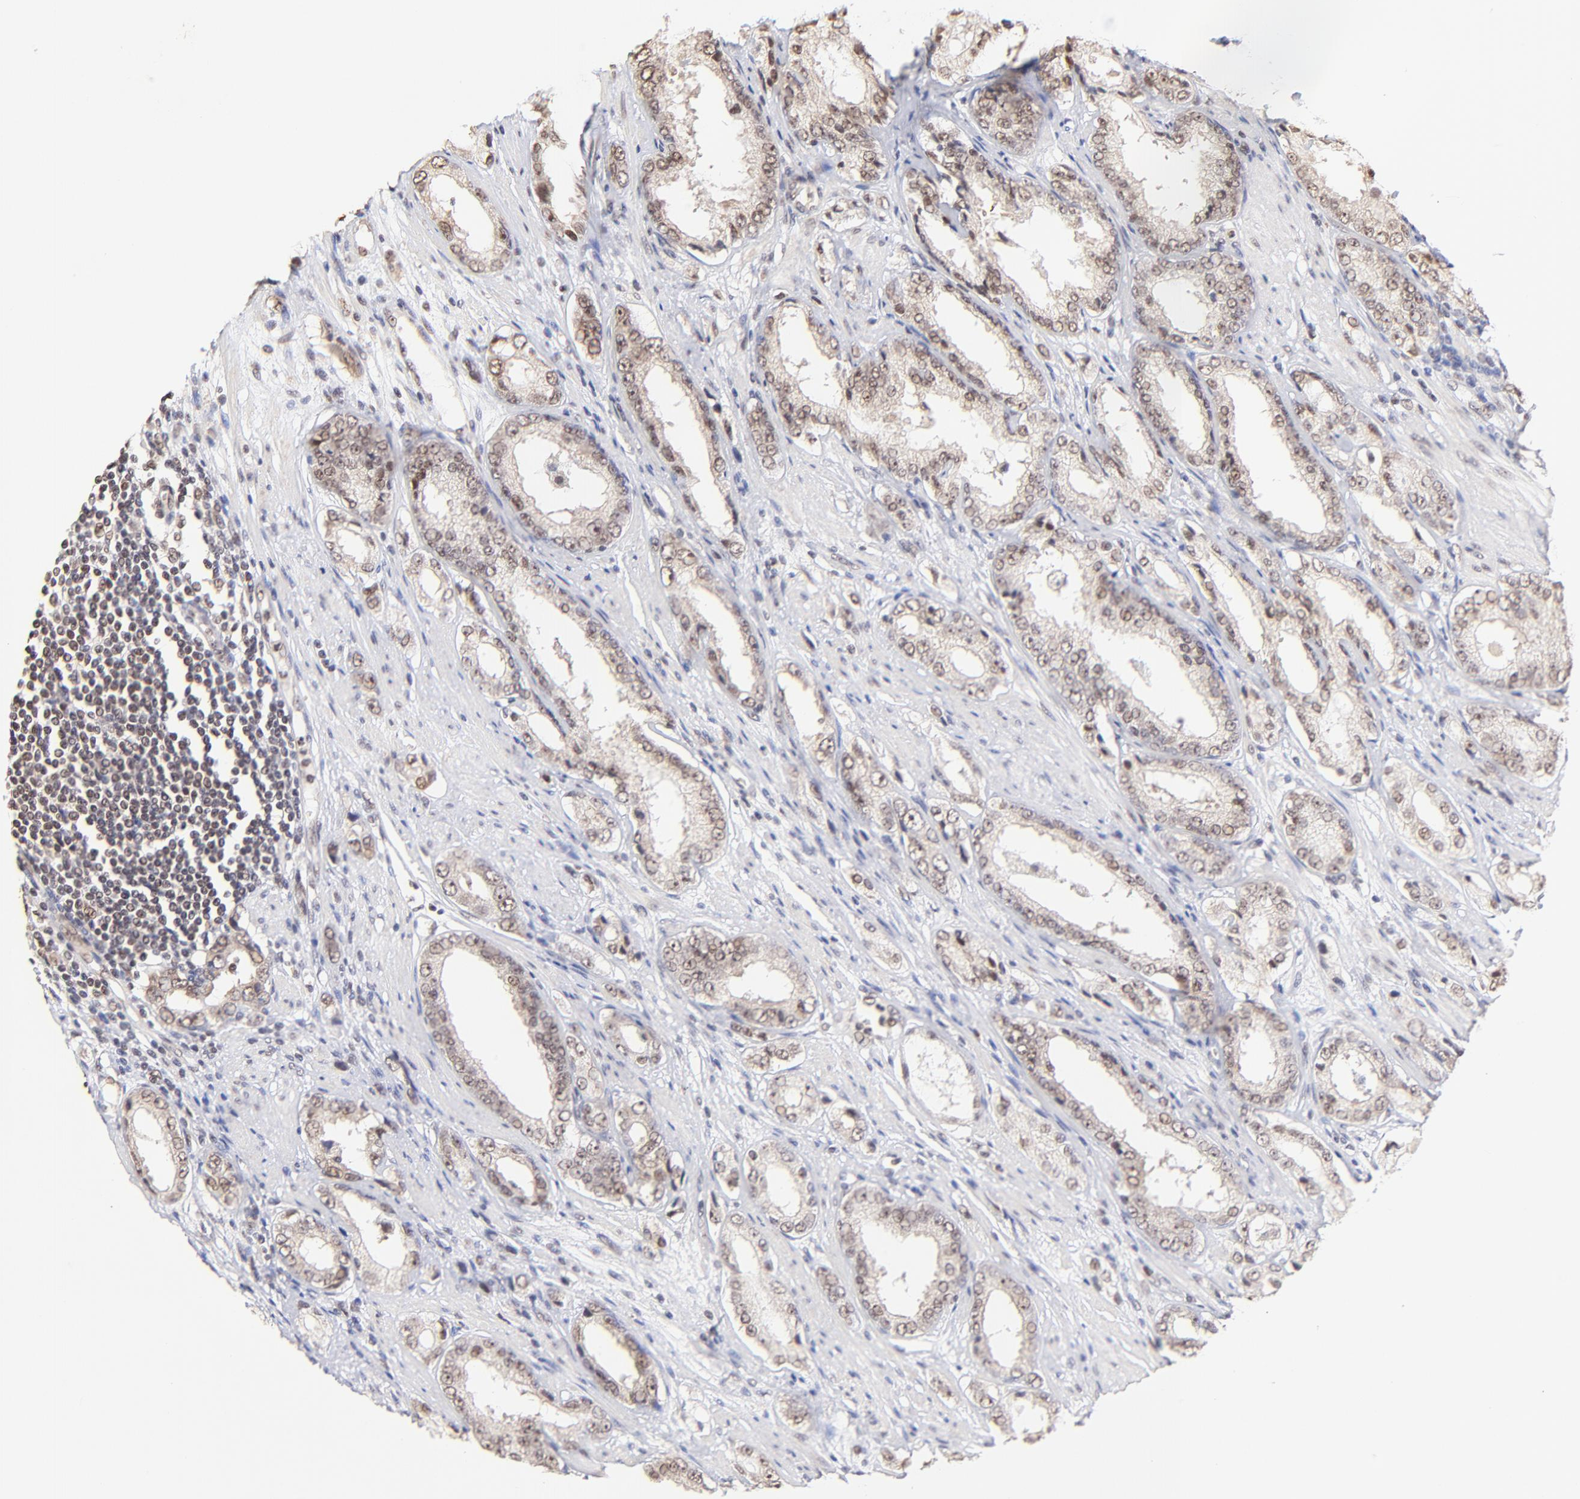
{"staining": {"intensity": "strong", "quantity": ">75%", "location": "cytoplasmic/membranous,nuclear"}, "tissue": "prostate cancer", "cell_type": "Tumor cells", "image_type": "cancer", "snomed": [{"axis": "morphology", "description": "Adenocarcinoma, Medium grade"}, {"axis": "topography", "description": "Prostate"}], "caption": "A micrograph showing strong cytoplasmic/membranous and nuclear positivity in approximately >75% of tumor cells in prostate cancer, as visualized by brown immunohistochemical staining.", "gene": "ZNF670", "patient": {"sex": "male", "age": 53}}